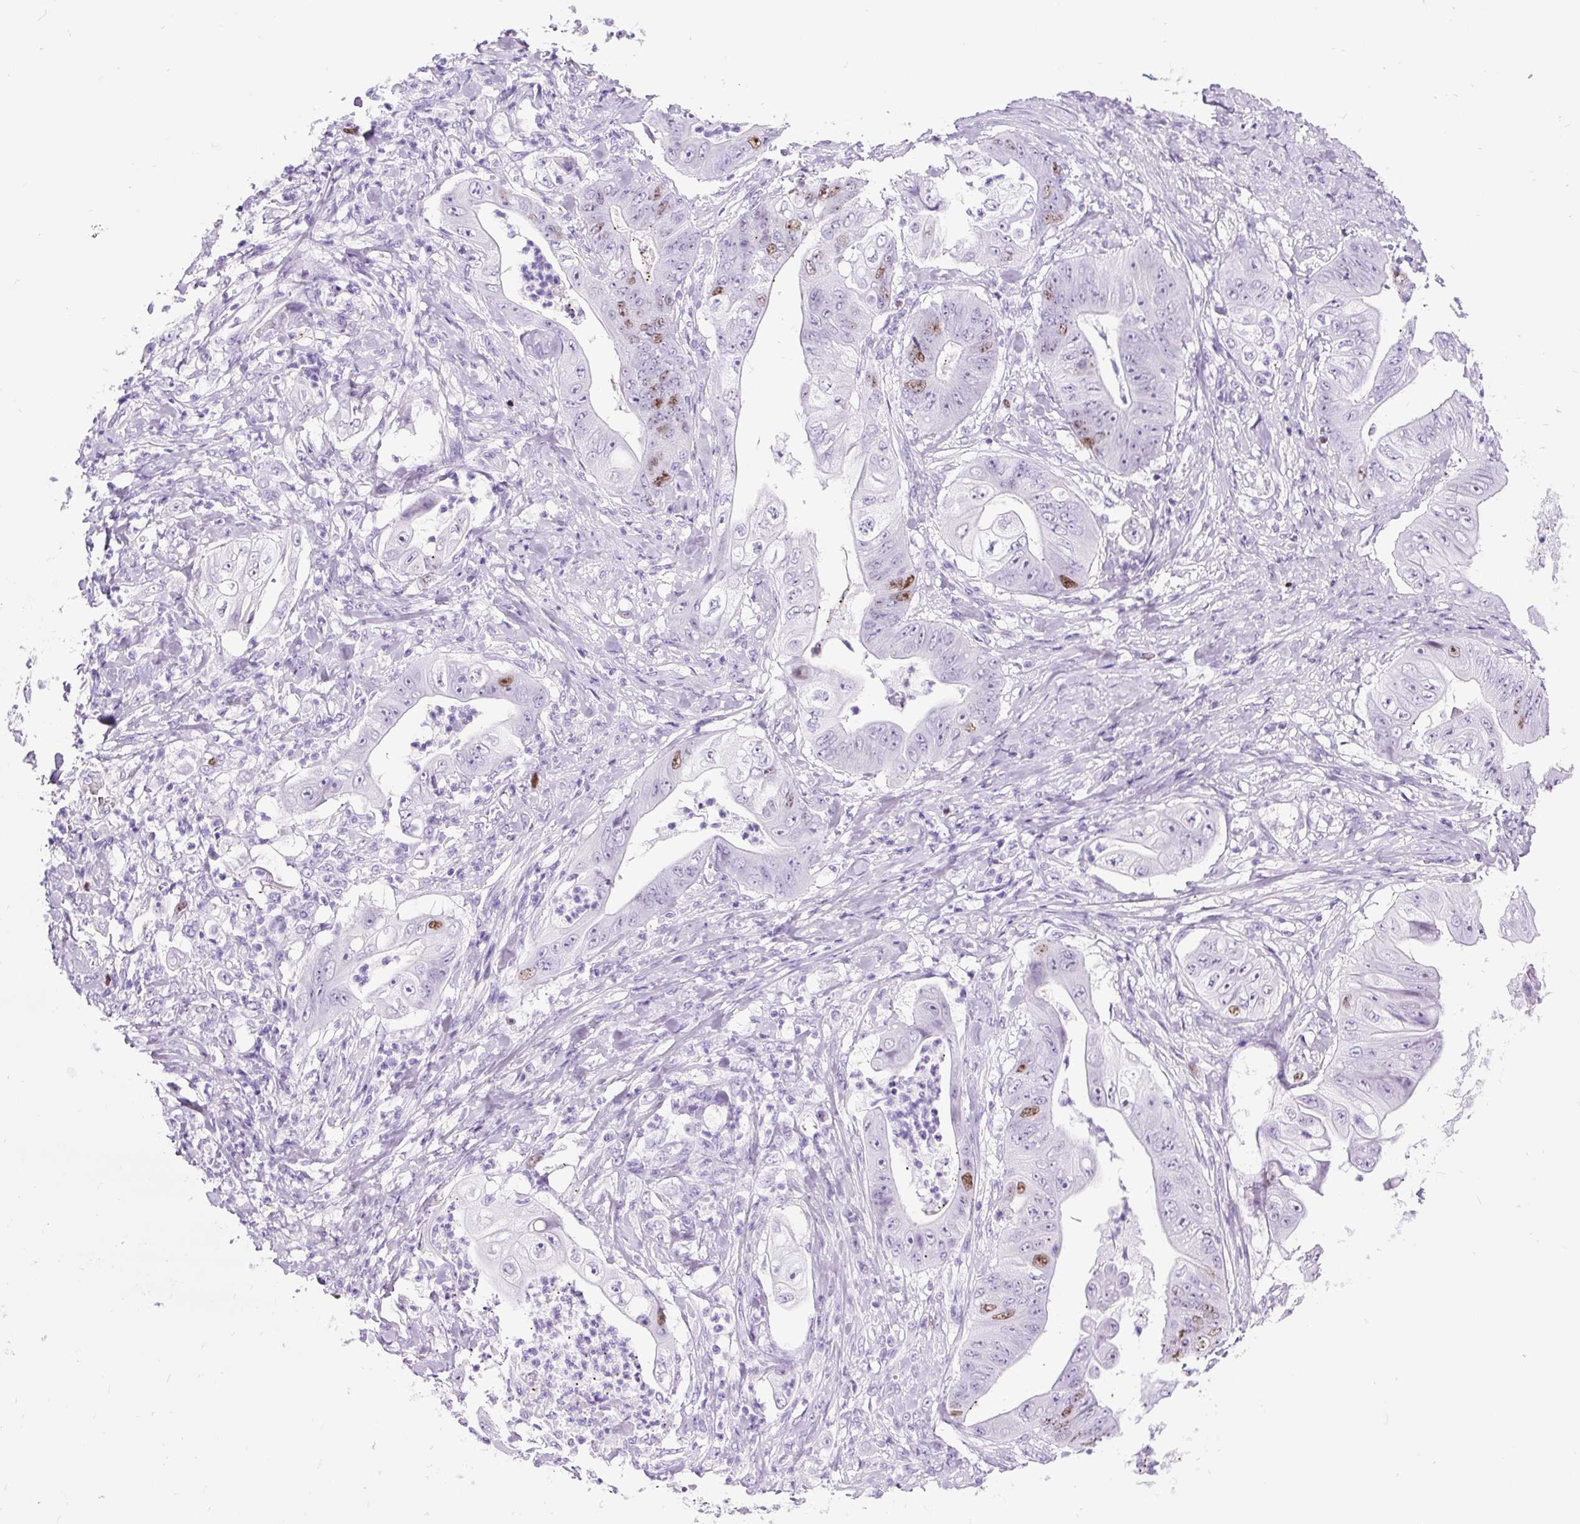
{"staining": {"intensity": "moderate", "quantity": "<25%", "location": "nuclear"}, "tissue": "stomach cancer", "cell_type": "Tumor cells", "image_type": "cancer", "snomed": [{"axis": "morphology", "description": "Adenocarcinoma, NOS"}, {"axis": "topography", "description": "Stomach"}], "caption": "There is low levels of moderate nuclear staining in tumor cells of stomach cancer, as demonstrated by immunohistochemical staining (brown color).", "gene": "RACGAP1", "patient": {"sex": "female", "age": 73}}